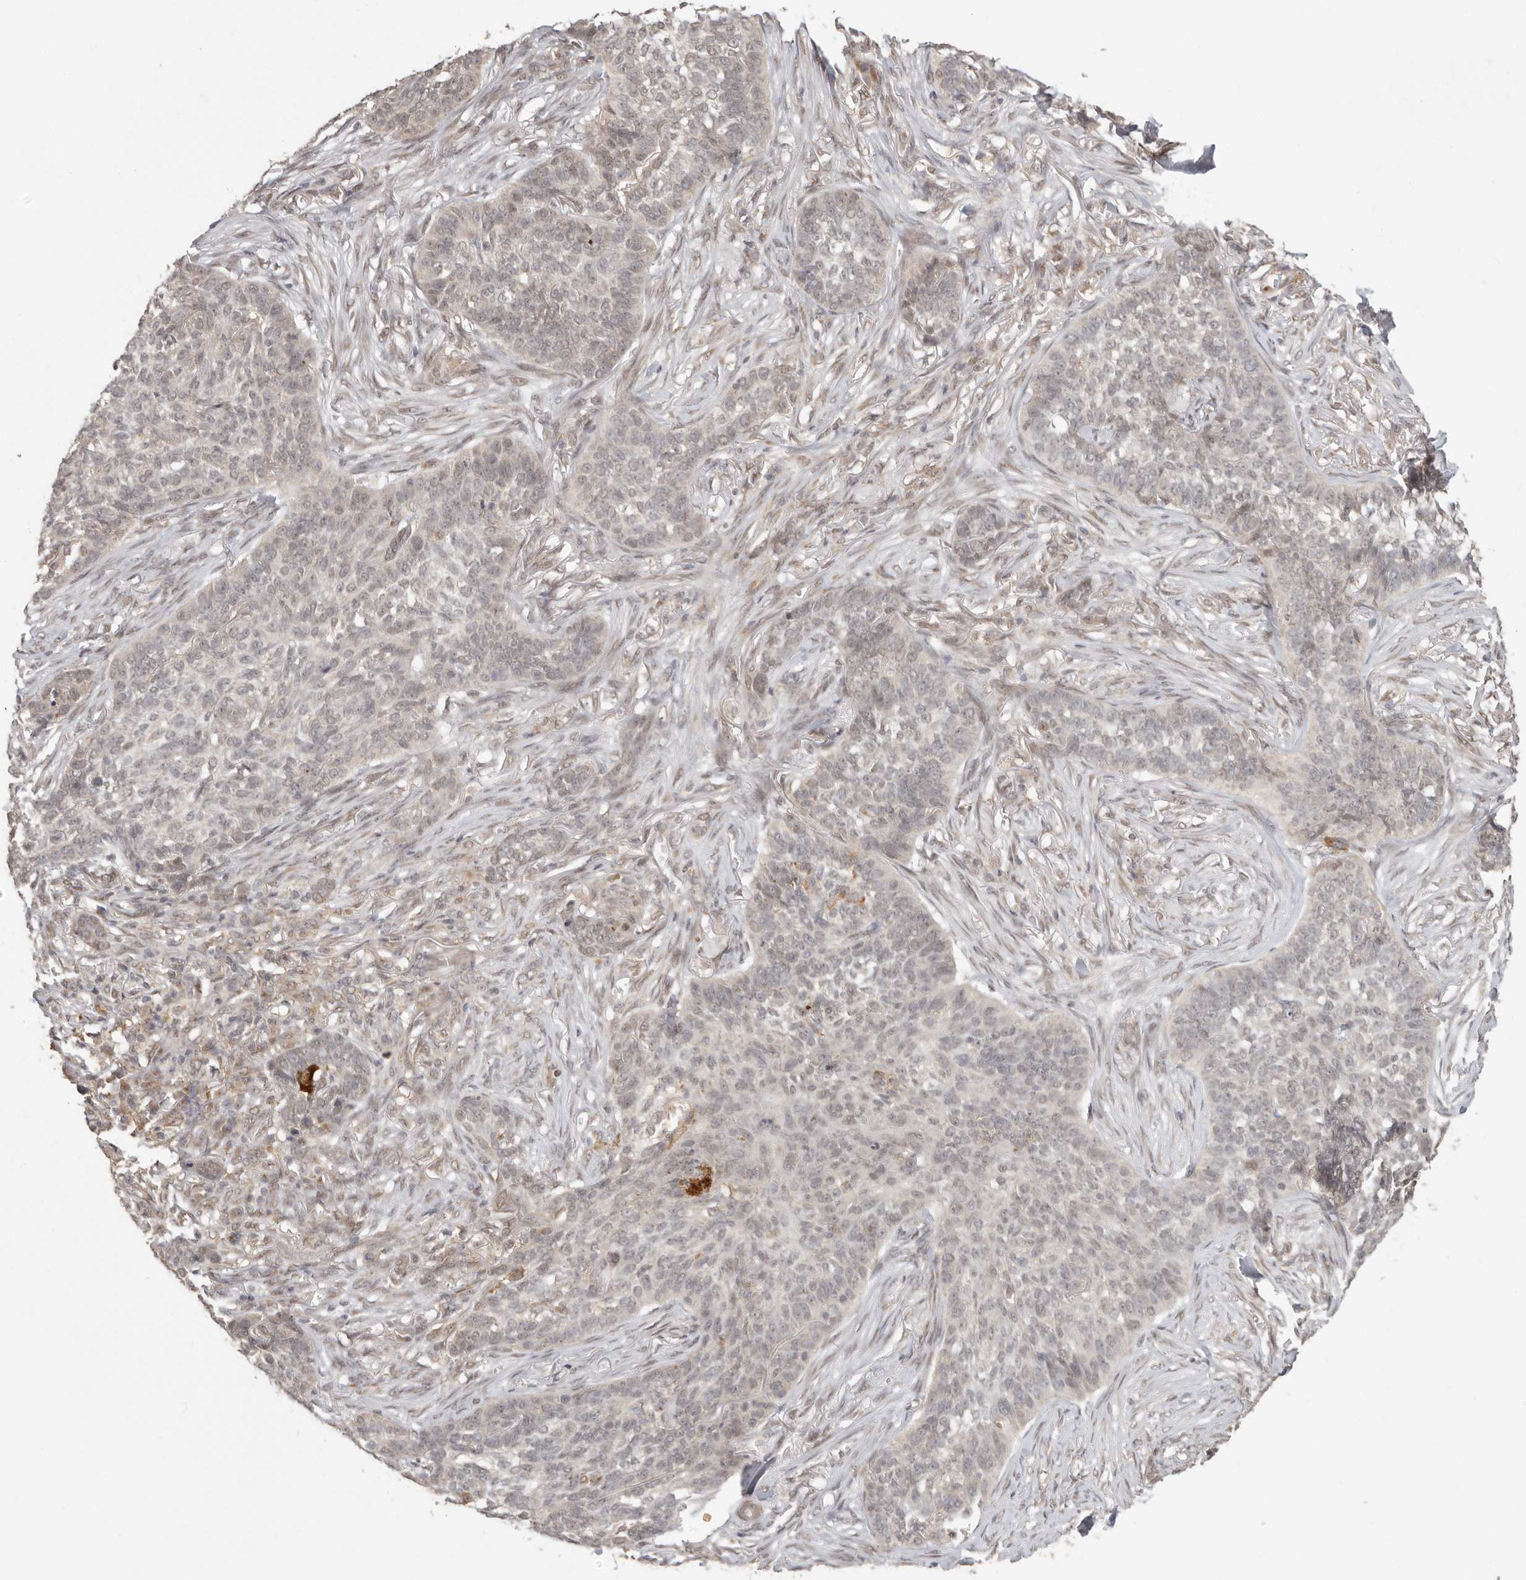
{"staining": {"intensity": "weak", "quantity": "25%-75%", "location": "nuclear"}, "tissue": "skin cancer", "cell_type": "Tumor cells", "image_type": "cancer", "snomed": [{"axis": "morphology", "description": "Basal cell carcinoma"}, {"axis": "topography", "description": "Skin"}], "caption": "Brown immunohistochemical staining in basal cell carcinoma (skin) reveals weak nuclear staining in about 25%-75% of tumor cells. (DAB (3,3'-diaminobenzidine) IHC, brown staining for protein, blue staining for nuclei).", "gene": "LRRC75A", "patient": {"sex": "male", "age": 85}}